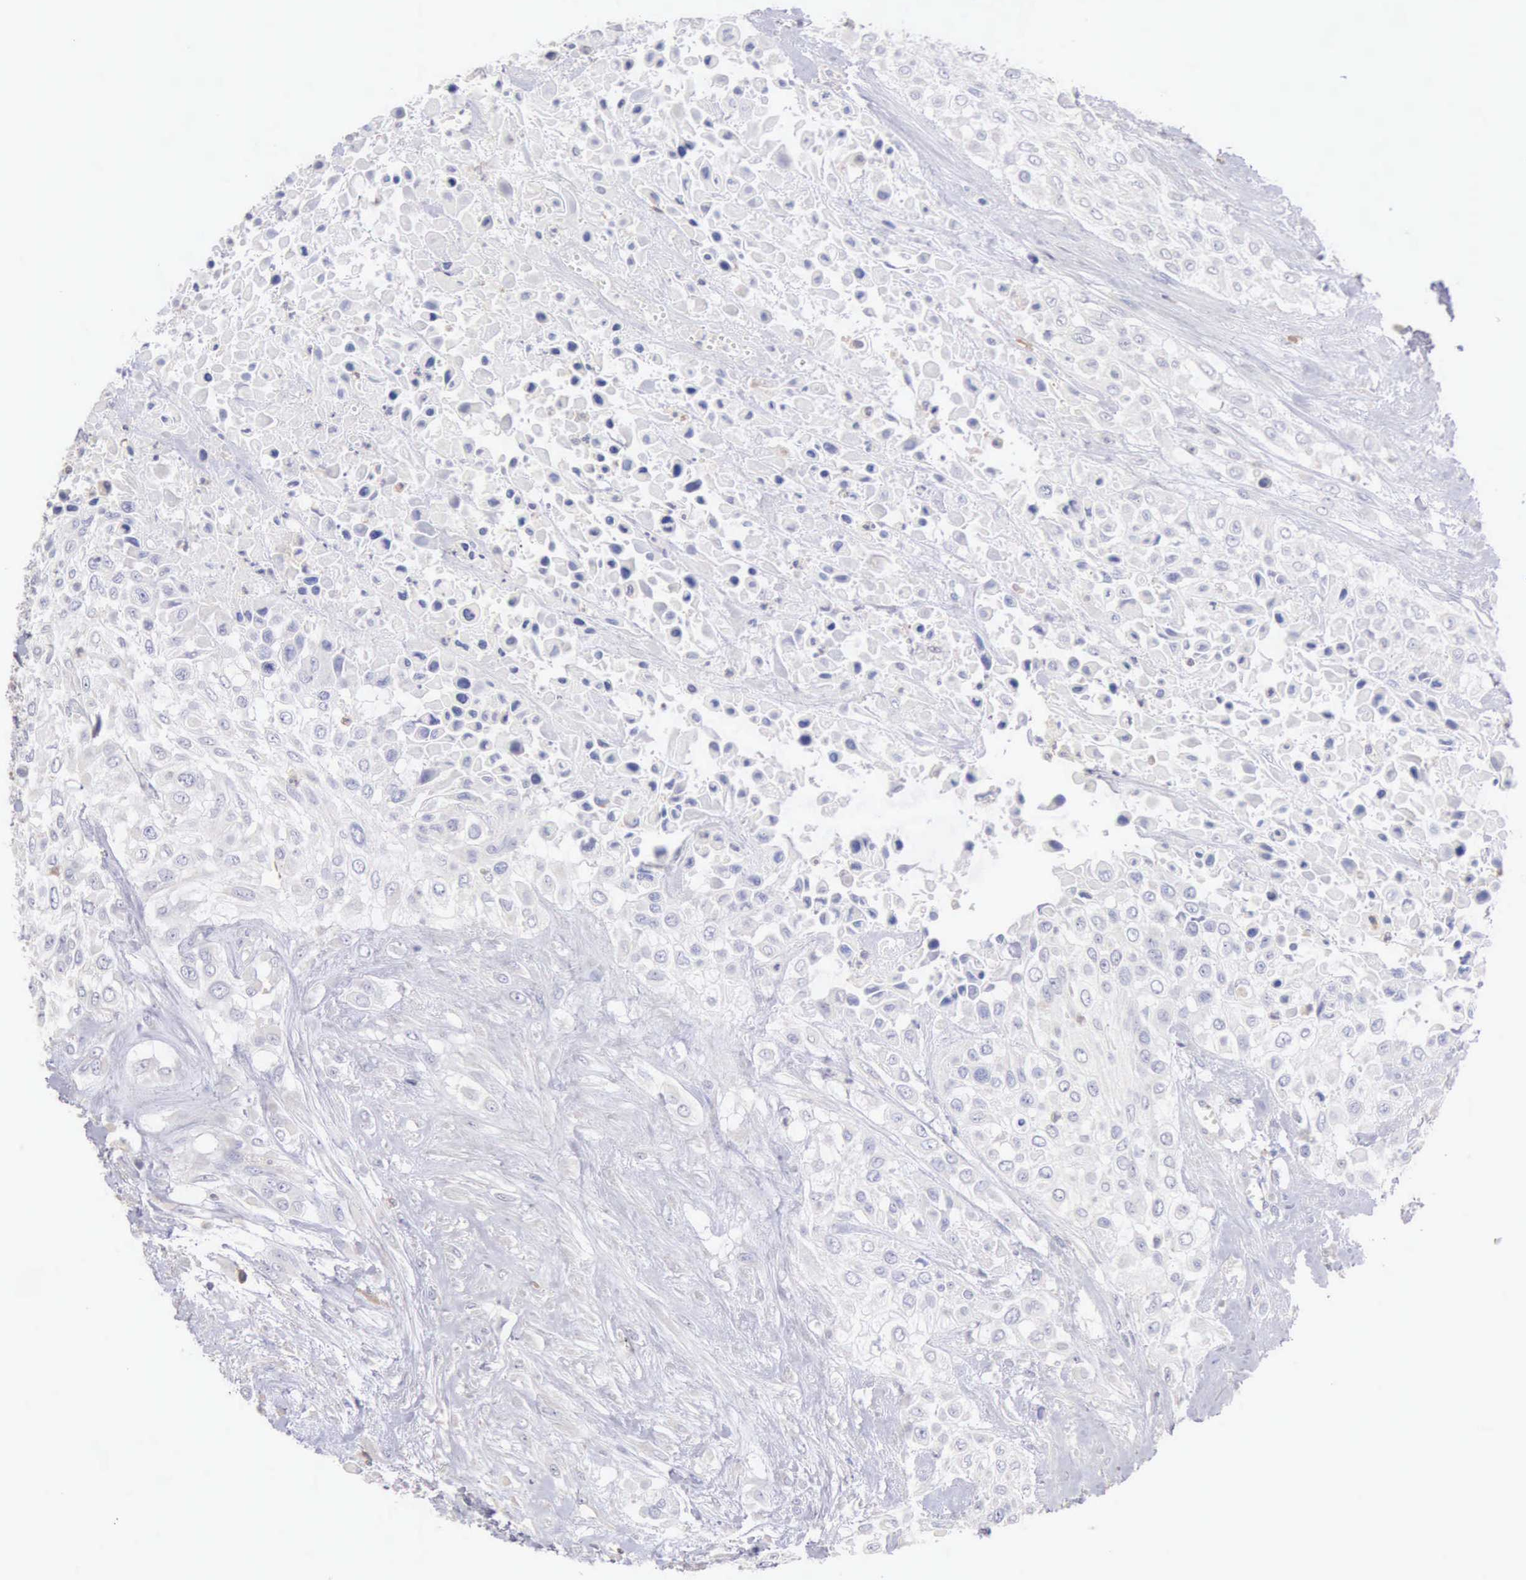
{"staining": {"intensity": "negative", "quantity": "none", "location": "none"}, "tissue": "urothelial cancer", "cell_type": "Tumor cells", "image_type": "cancer", "snomed": [{"axis": "morphology", "description": "Urothelial carcinoma, High grade"}, {"axis": "topography", "description": "Urinary bladder"}], "caption": "This is an immunohistochemistry photomicrograph of high-grade urothelial carcinoma. There is no staining in tumor cells.", "gene": "SASH3", "patient": {"sex": "male", "age": 57}}